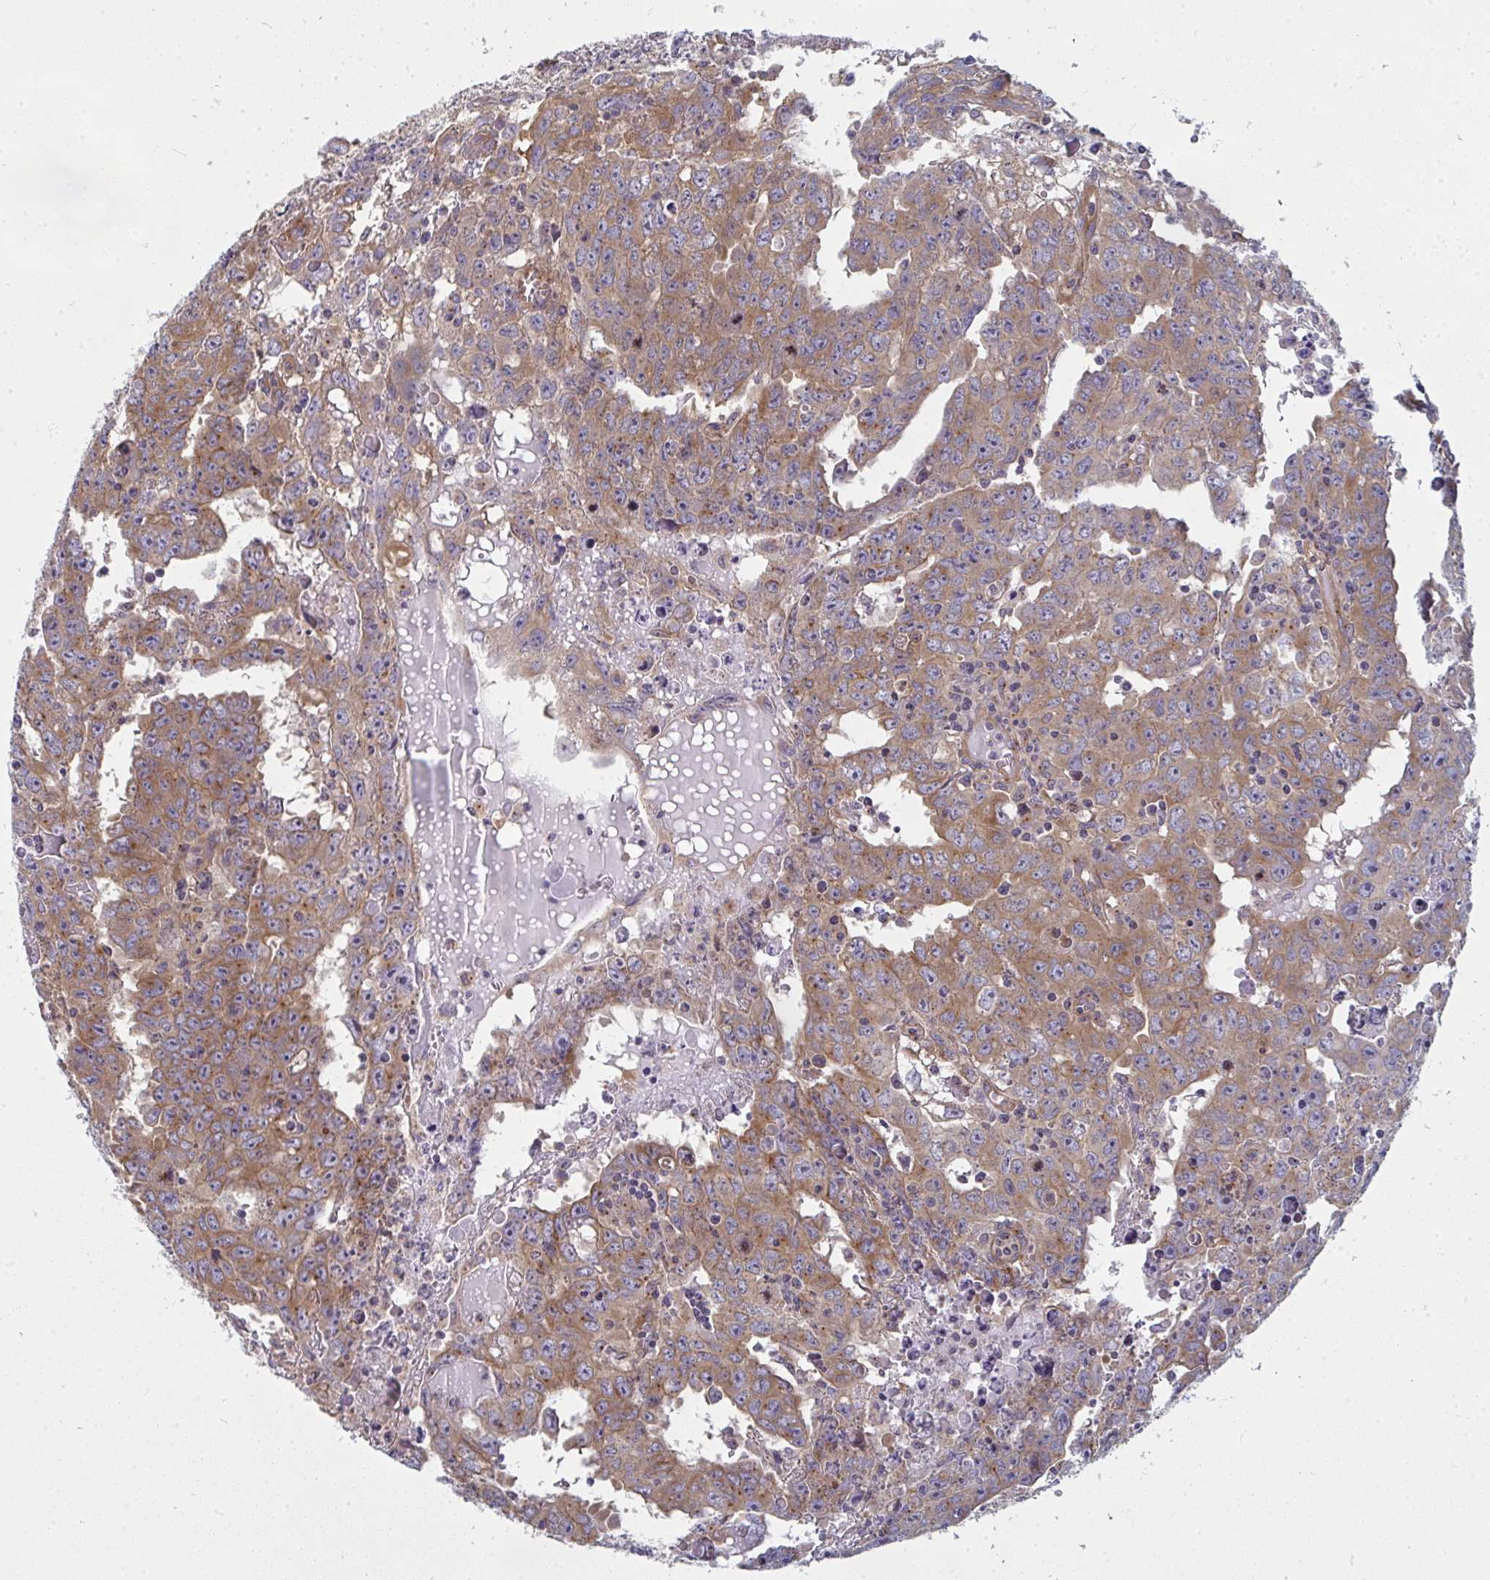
{"staining": {"intensity": "moderate", "quantity": ">75%", "location": "cytoplasmic/membranous"}, "tissue": "testis cancer", "cell_type": "Tumor cells", "image_type": "cancer", "snomed": [{"axis": "morphology", "description": "Carcinoma, Embryonal, NOS"}, {"axis": "topography", "description": "Testis"}], "caption": "This histopathology image displays immunohistochemistry (IHC) staining of testis cancer, with medium moderate cytoplasmic/membranous expression in about >75% of tumor cells.", "gene": "DYNC1I2", "patient": {"sex": "male", "age": 22}}